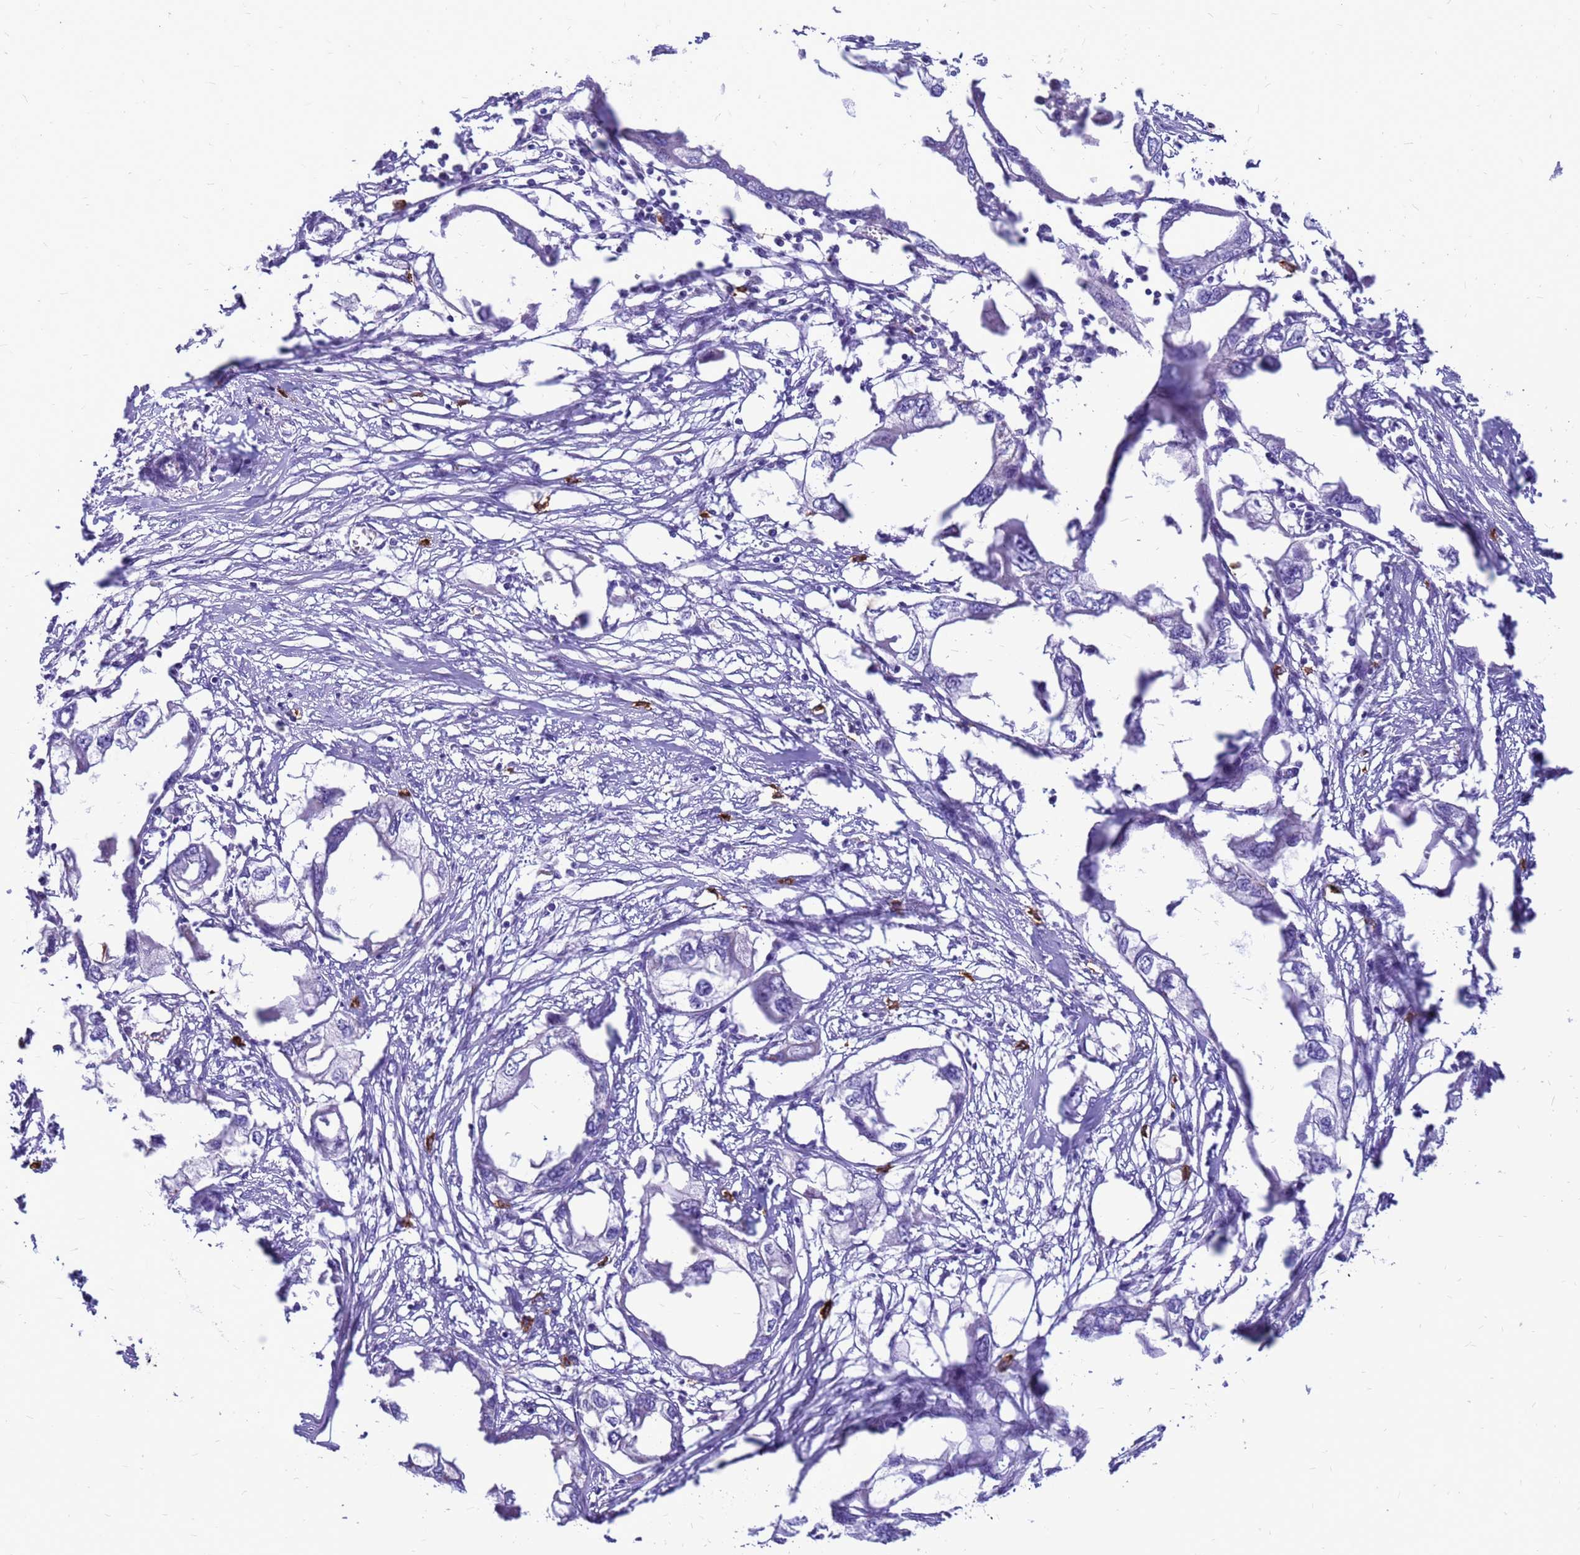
{"staining": {"intensity": "negative", "quantity": "none", "location": "none"}, "tissue": "endometrial cancer", "cell_type": "Tumor cells", "image_type": "cancer", "snomed": [{"axis": "morphology", "description": "Adenocarcinoma, NOS"}, {"axis": "morphology", "description": "Adenocarcinoma, metastatic, NOS"}, {"axis": "topography", "description": "Adipose tissue"}, {"axis": "topography", "description": "Endometrium"}], "caption": "The immunohistochemistry (IHC) photomicrograph has no significant staining in tumor cells of endometrial cancer (adenocarcinoma) tissue.", "gene": "PDE10A", "patient": {"sex": "female", "age": 67}}